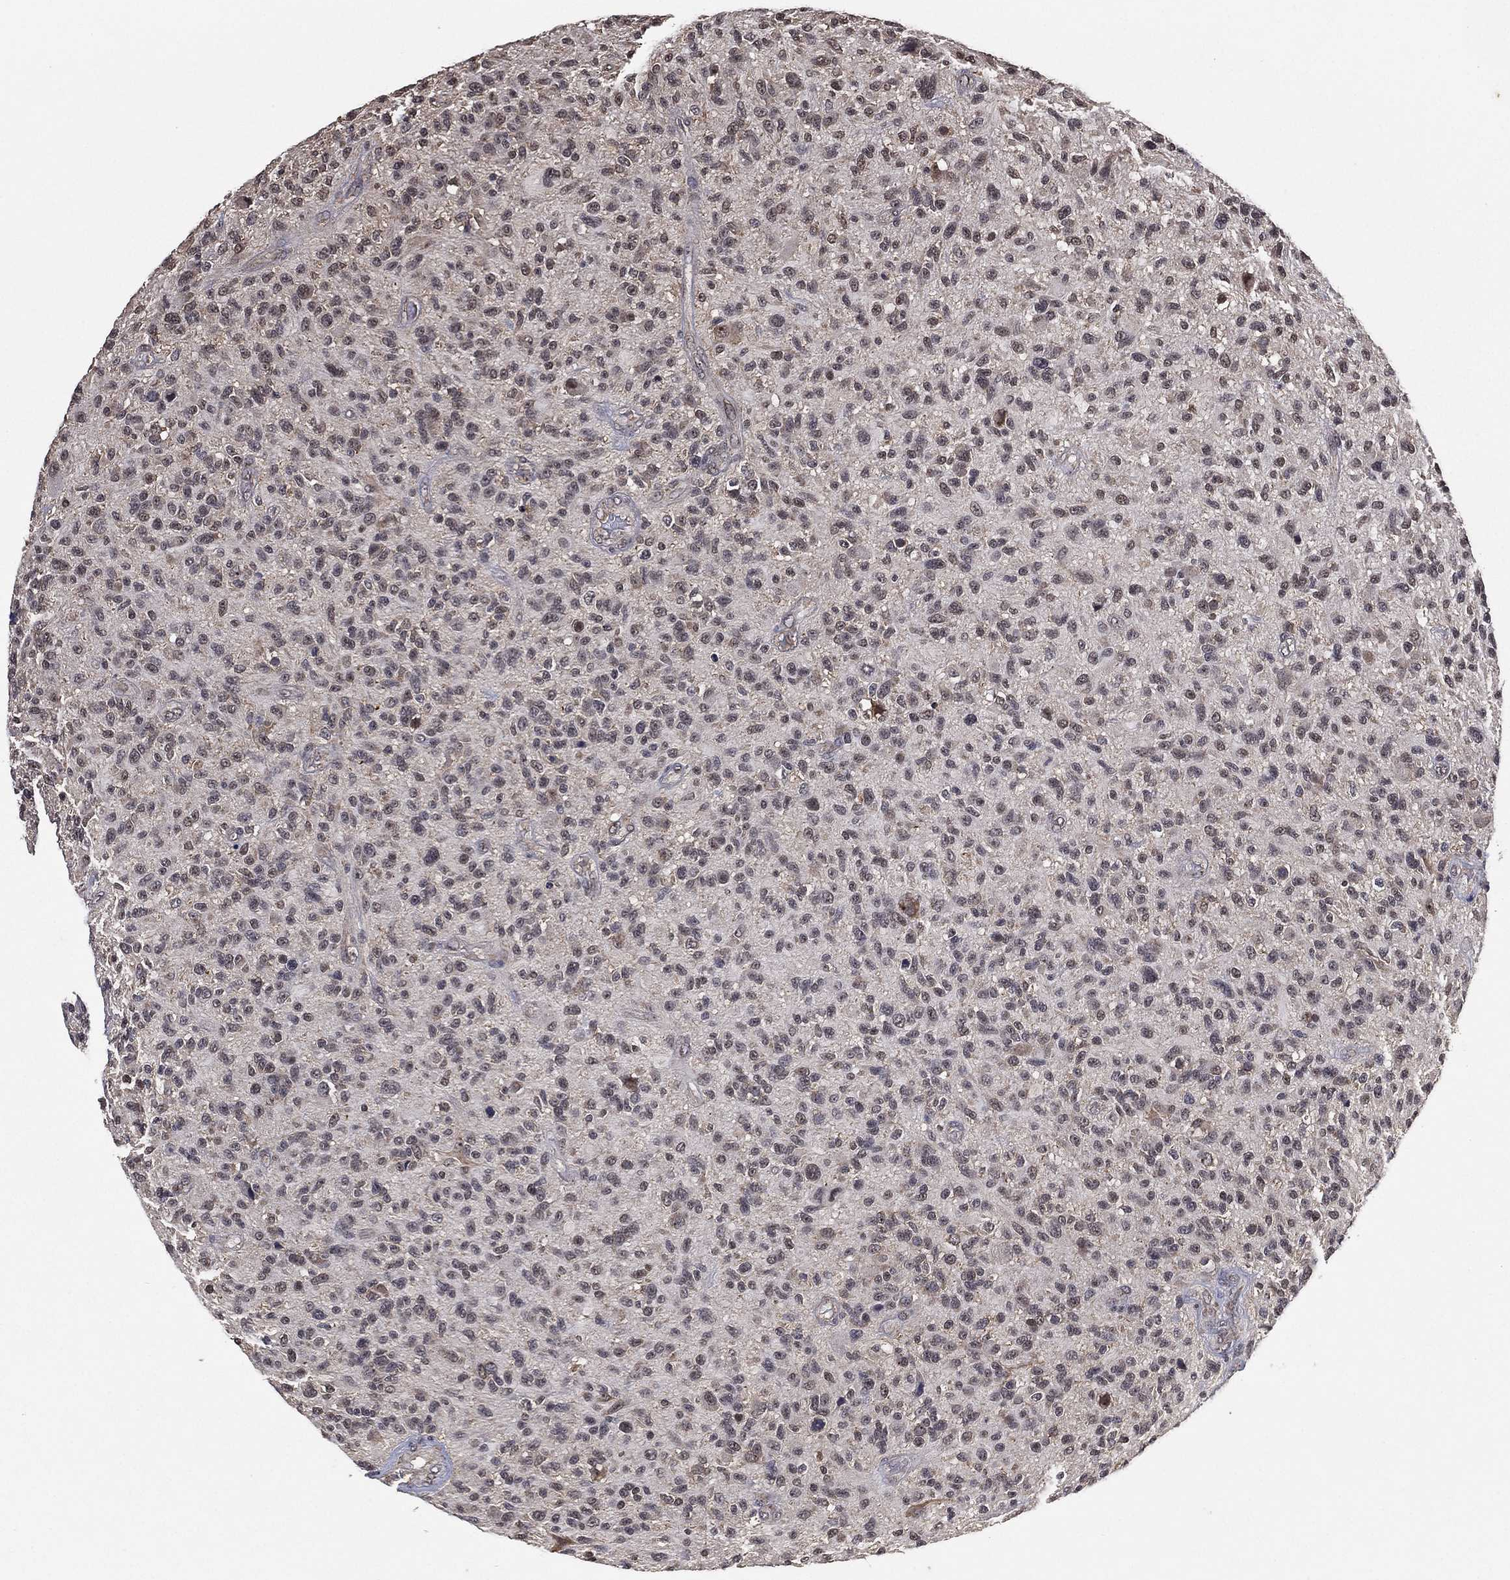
{"staining": {"intensity": "negative", "quantity": "none", "location": "none"}, "tissue": "glioma", "cell_type": "Tumor cells", "image_type": "cancer", "snomed": [{"axis": "morphology", "description": "Glioma, malignant, High grade"}, {"axis": "topography", "description": "Brain"}], "caption": "There is no significant positivity in tumor cells of glioma.", "gene": "NELFCD", "patient": {"sex": "male", "age": 47}}